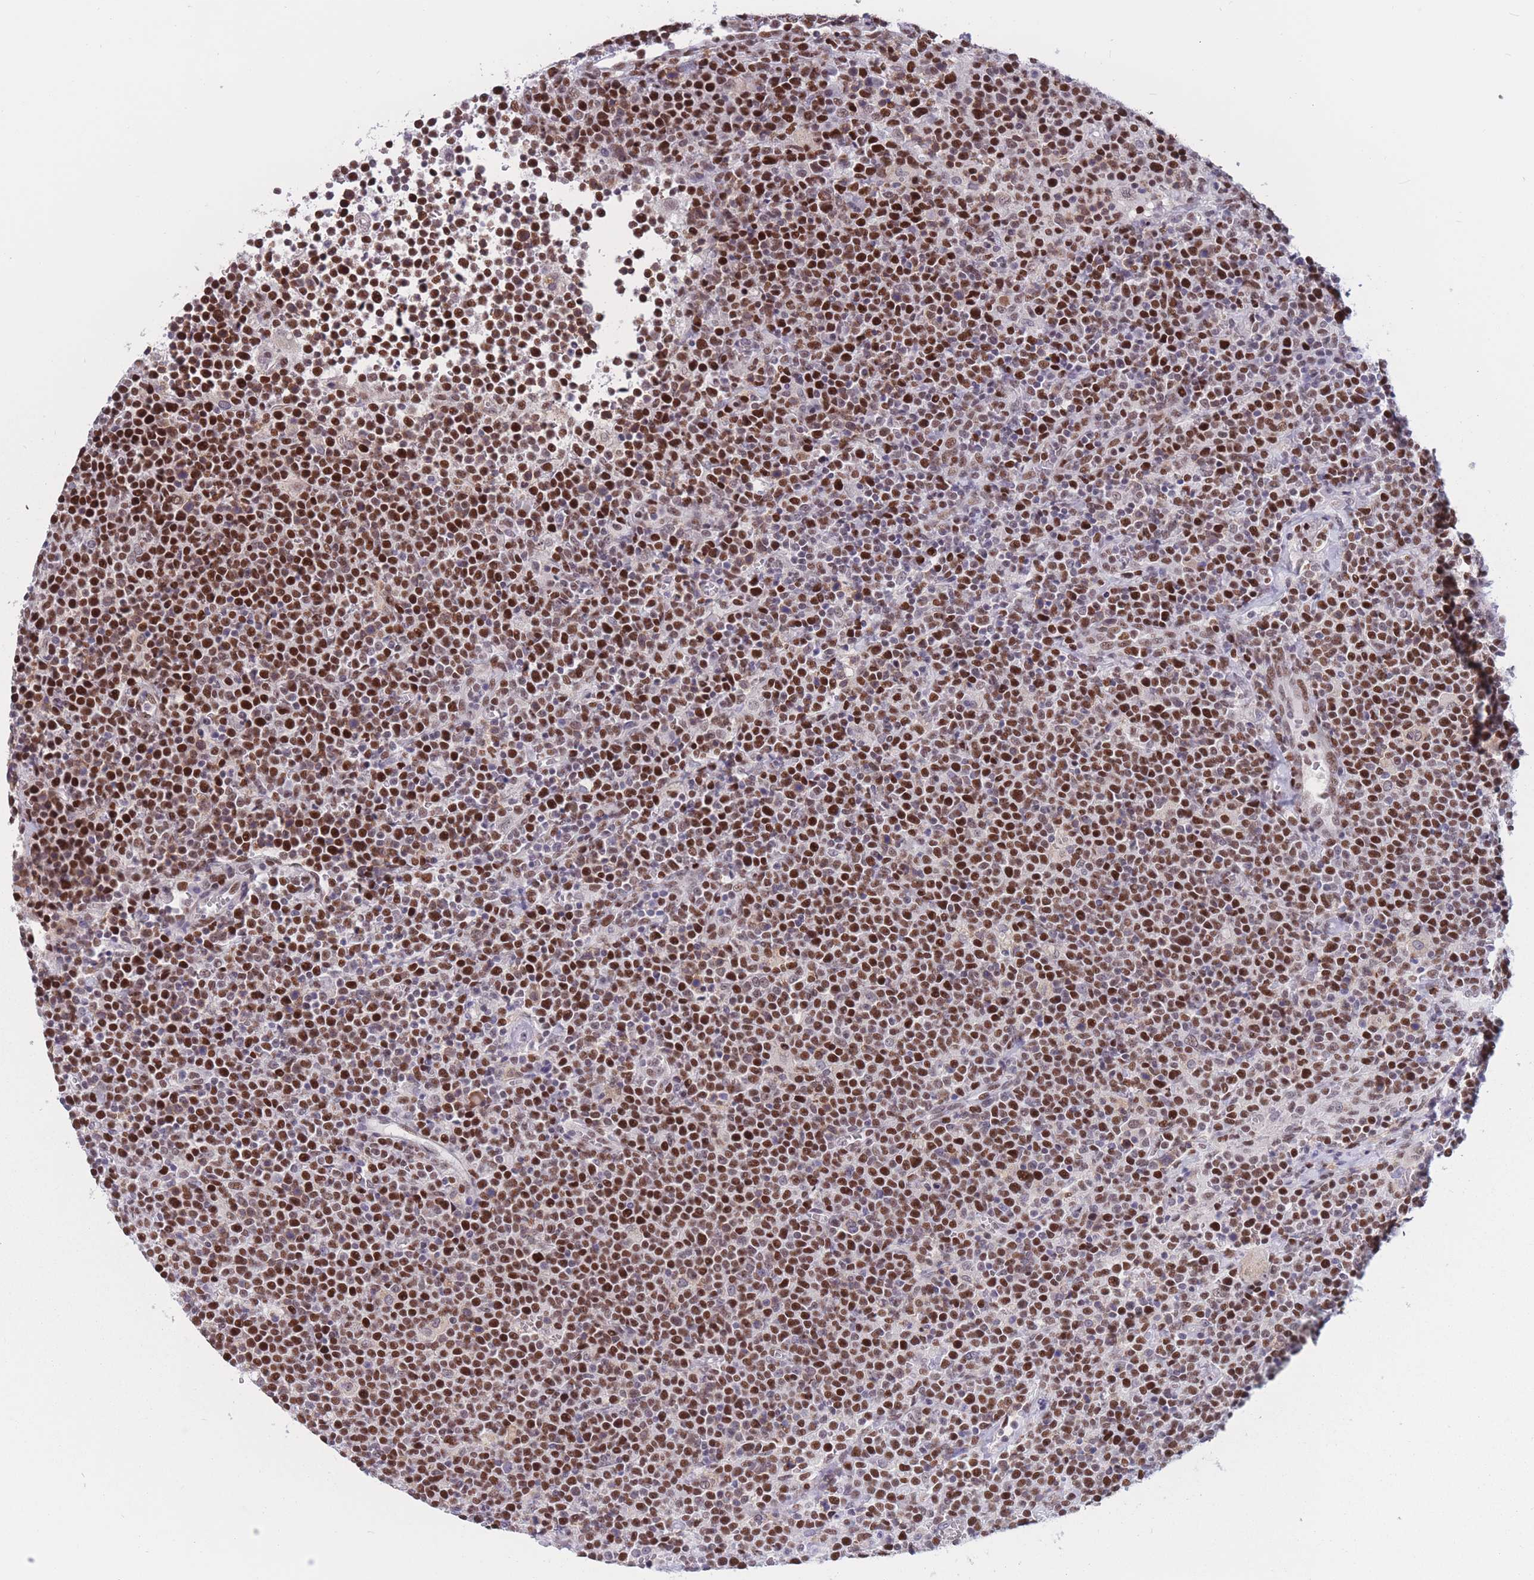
{"staining": {"intensity": "strong", "quantity": ">75%", "location": "nuclear"}, "tissue": "lymphoma", "cell_type": "Tumor cells", "image_type": "cancer", "snomed": [{"axis": "morphology", "description": "Malignant lymphoma, non-Hodgkin's type, High grade"}, {"axis": "topography", "description": "Lymph node"}], "caption": "Protein analysis of lymphoma tissue demonstrates strong nuclear staining in about >75% of tumor cells. Ihc stains the protein in brown and the nuclei are stained blue.", "gene": "NASP", "patient": {"sex": "male", "age": 61}}